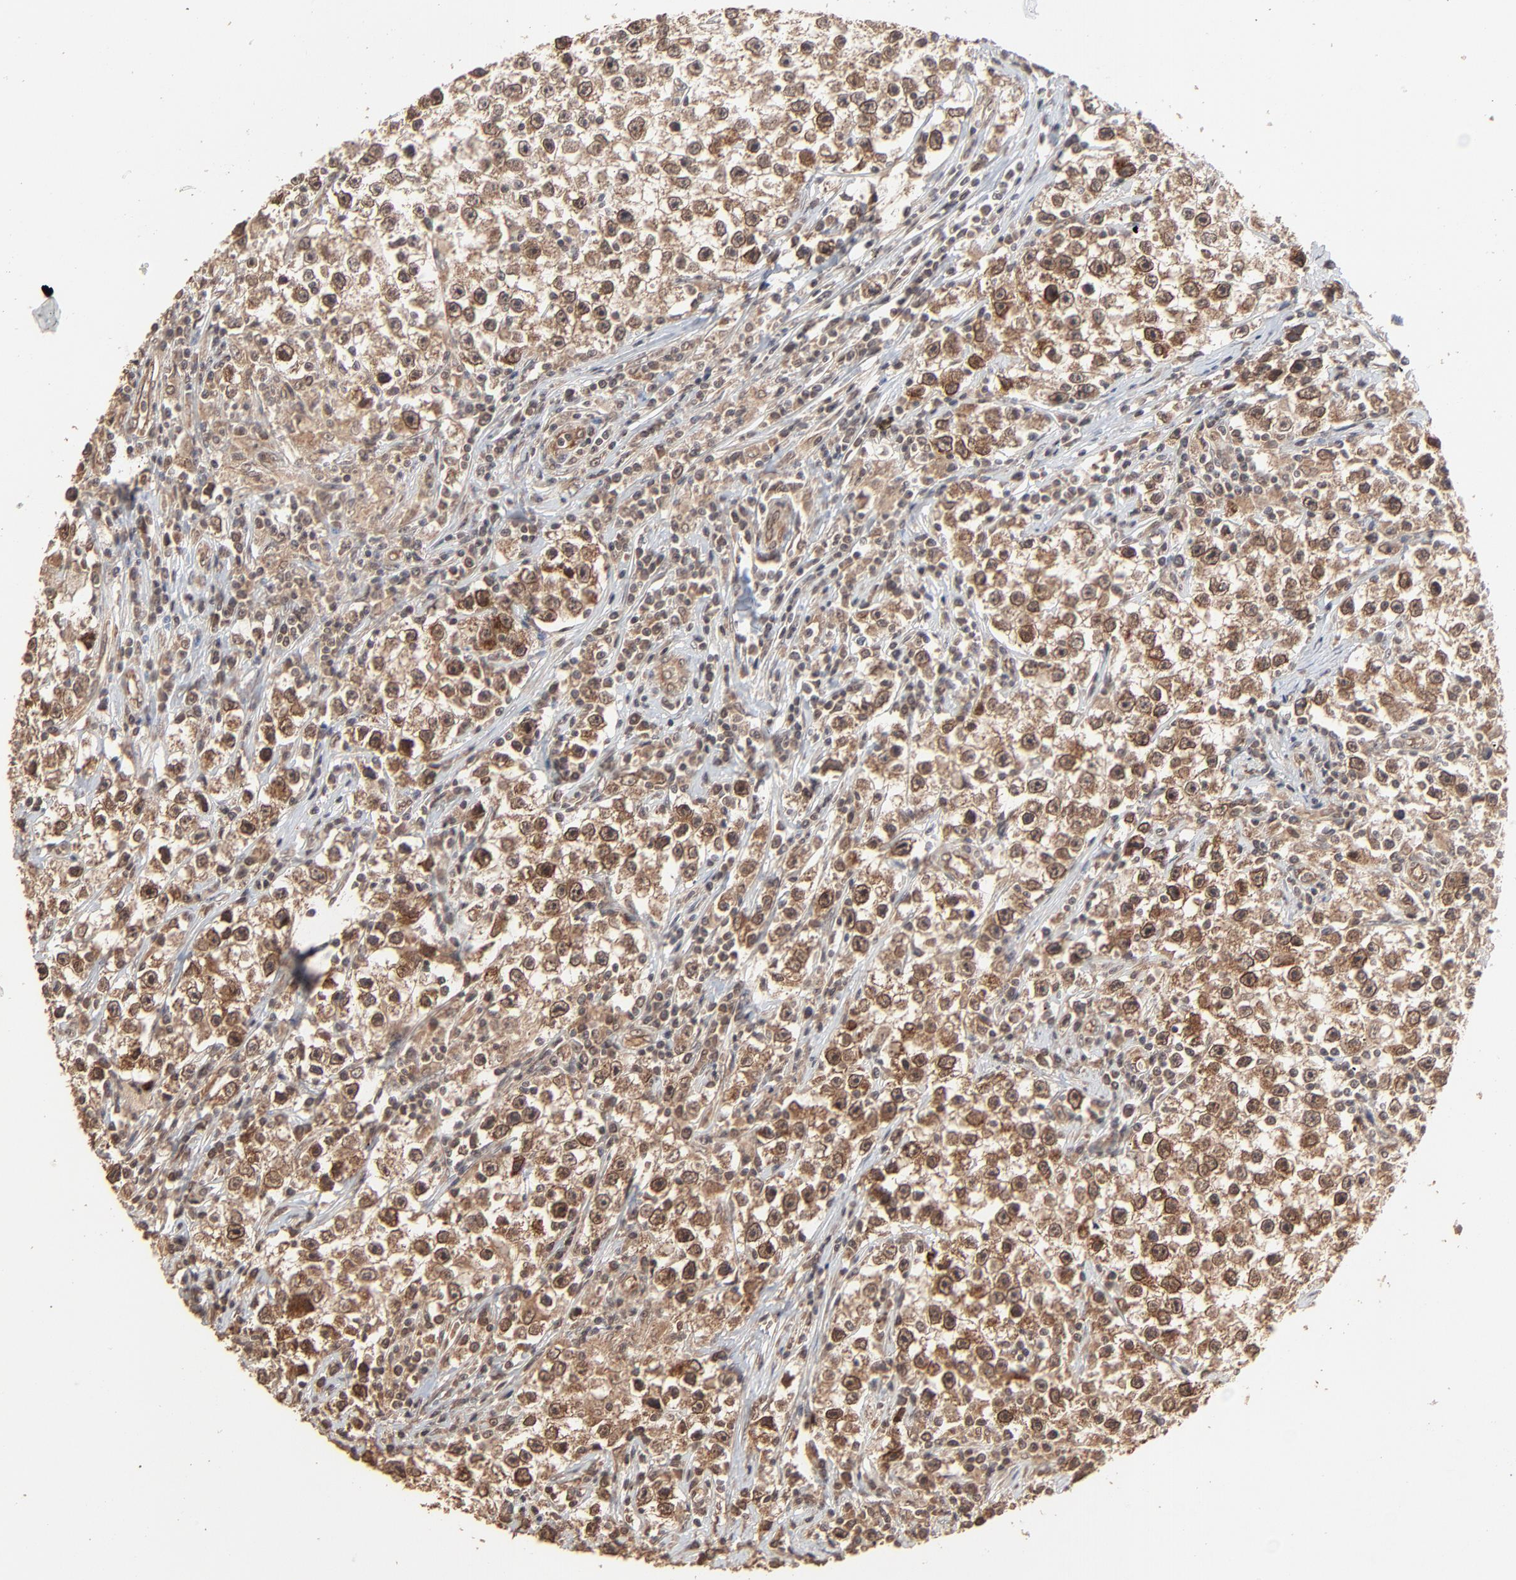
{"staining": {"intensity": "moderate", "quantity": ">75%", "location": "cytoplasmic/membranous,nuclear"}, "tissue": "testis cancer", "cell_type": "Tumor cells", "image_type": "cancer", "snomed": [{"axis": "morphology", "description": "Seminoma, NOS"}, {"axis": "topography", "description": "Testis"}], "caption": "Immunohistochemistry (IHC) histopathology image of neoplastic tissue: human seminoma (testis) stained using immunohistochemistry displays medium levels of moderate protein expression localized specifically in the cytoplasmic/membranous and nuclear of tumor cells, appearing as a cytoplasmic/membranous and nuclear brown color.", "gene": "FAM227A", "patient": {"sex": "male", "age": 35}}